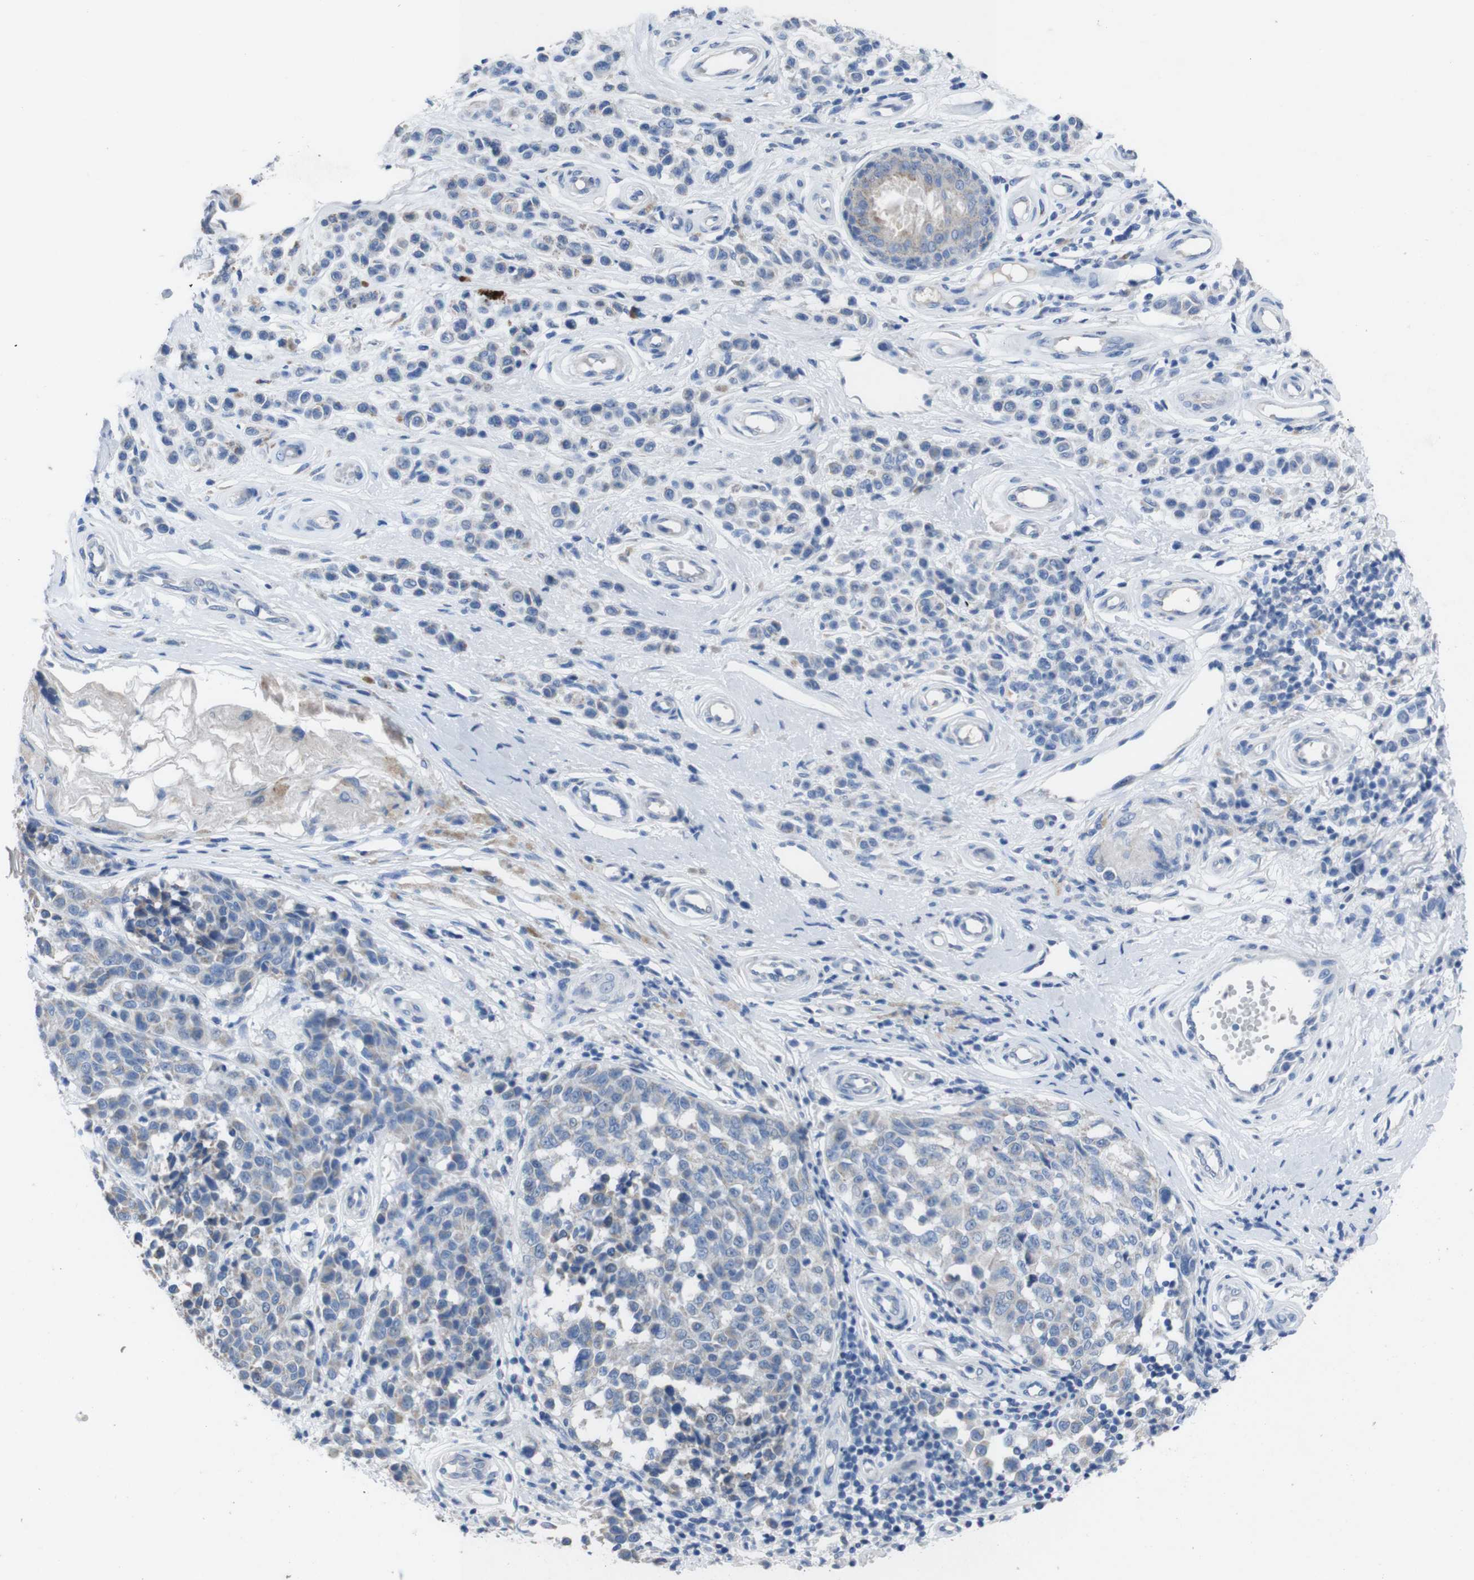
{"staining": {"intensity": "weak", "quantity": ">75%", "location": "cytoplasmic/membranous"}, "tissue": "melanoma", "cell_type": "Tumor cells", "image_type": "cancer", "snomed": [{"axis": "morphology", "description": "Malignant melanoma, NOS"}, {"axis": "topography", "description": "Skin"}], "caption": "This is an image of immunohistochemistry (IHC) staining of melanoma, which shows weak staining in the cytoplasmic/membranous of tumor cells.", "gene": "GJB2", "patient": {"sex": "female", "age": 64}}